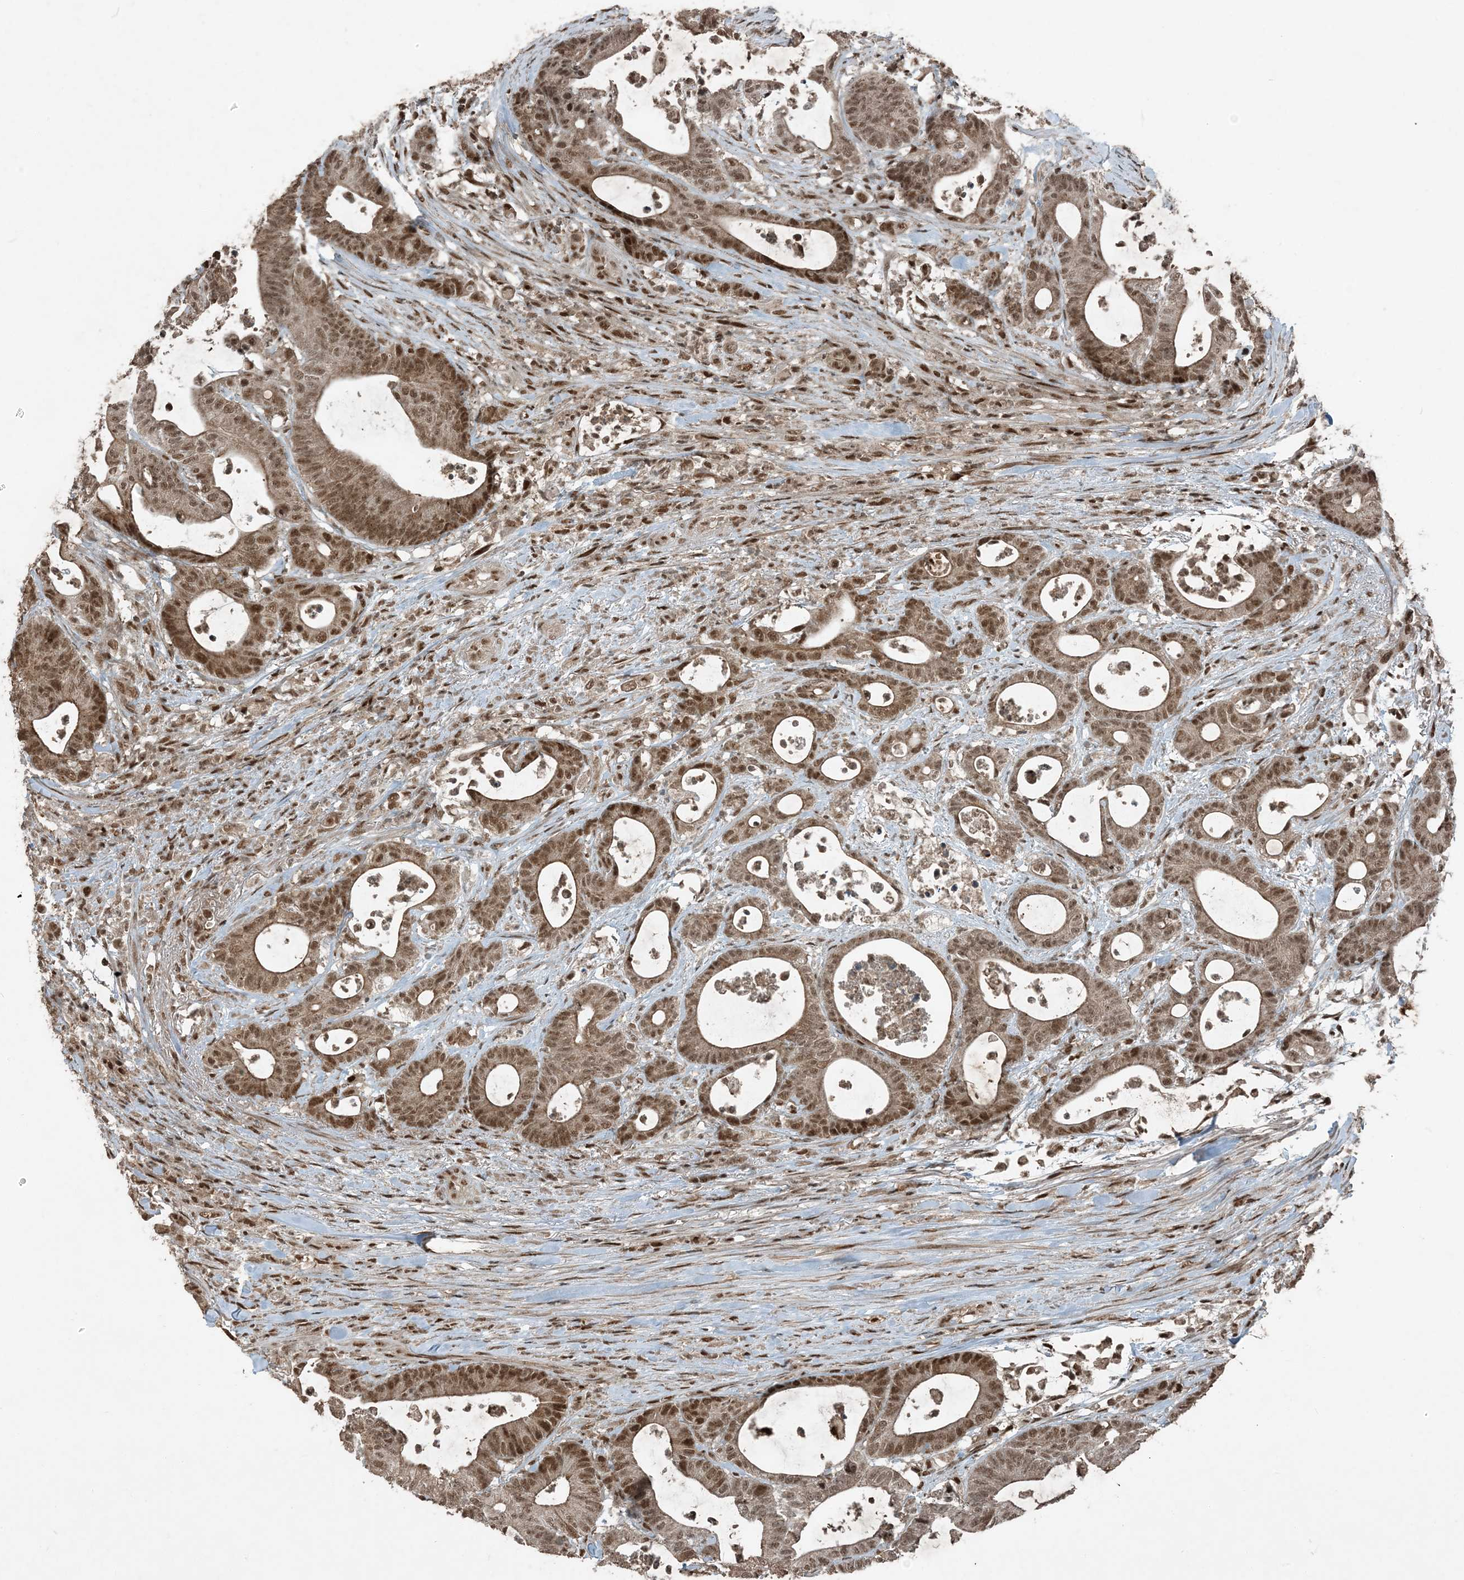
{"staining": {"intensity": "moderate", "quantity": ">75%", "location": "cytoplasmic/membranous,nuclear"}, "tissue": "colorectal cancer", "cell_type": "Tumor cells", "image_type": "cancer", "snomed": [{"axis": "morphology", "description": "Adenocarcinoma, NOS"}, {"axis": "topography", "description": "Colon"}], "caption": "This micrograph reveals immunohistochemistry (IHC) staining of human adenocarcinoma (colorectal), with medium moderate cytoplasmic/membranous and nuclear staining in about >75% of tumor cells.", "gene": "TRAPPC12", "patient": {"sex": "female", "age": 84}}